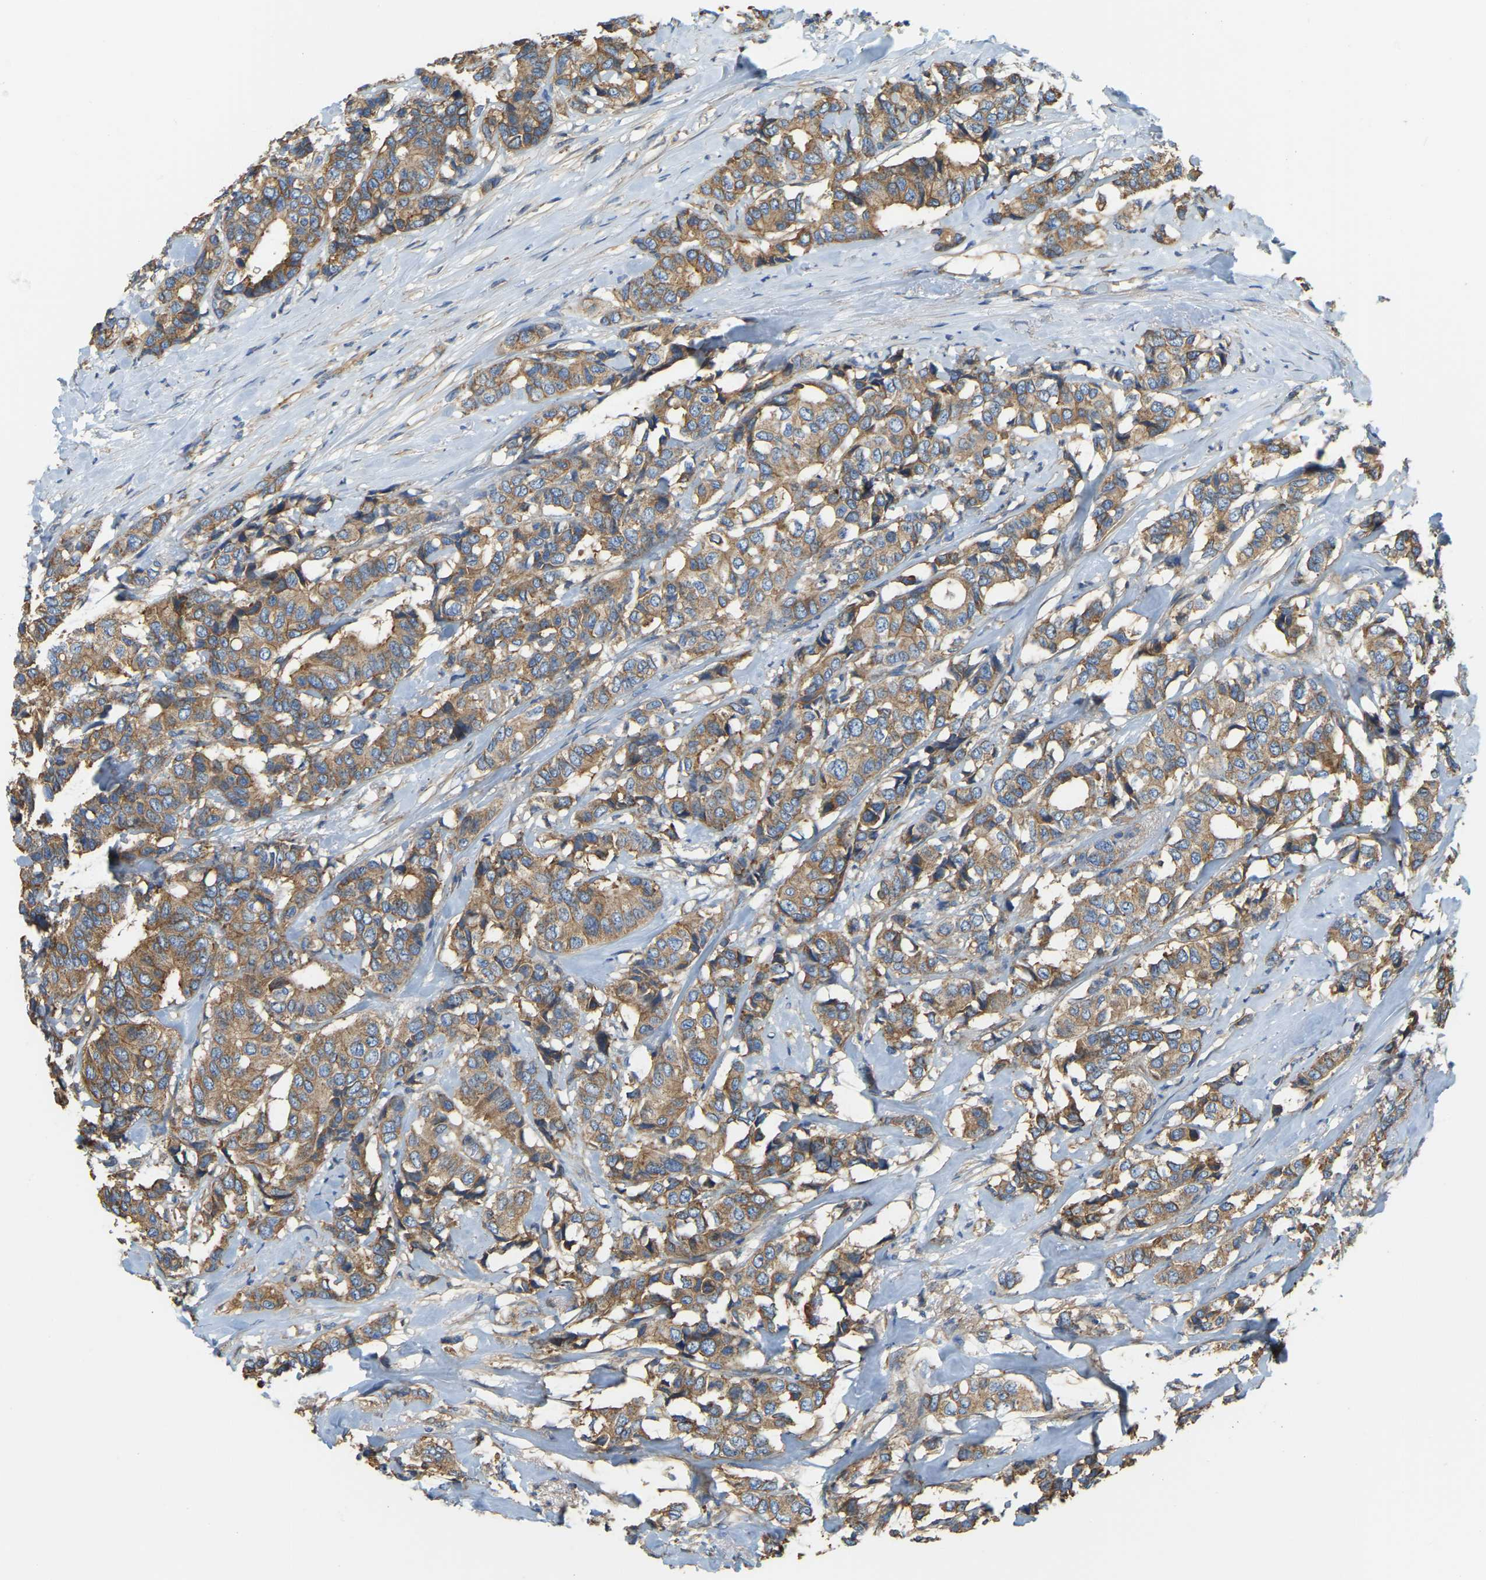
{"staining": {"intensity": "moderate", "quantity": ">75%", "location": "cytoplasmic/membranous"}, "tissue": "breast cancer", "cell_type": "Tumor cells", "image_type": "cancer", "snomed": [{"axis": "morphology", "description": "Duct carcinoma"}, {"axis": "topography", "description": "Breast"}], "caption": "Protein expression analysis of human breast intraductal carcinoma reveals moderate cytoplasmic/membranous staining in about >75% of tumor cells.", "gene": "AHNAK", "patient": {"sex": "female", "age": 87}}